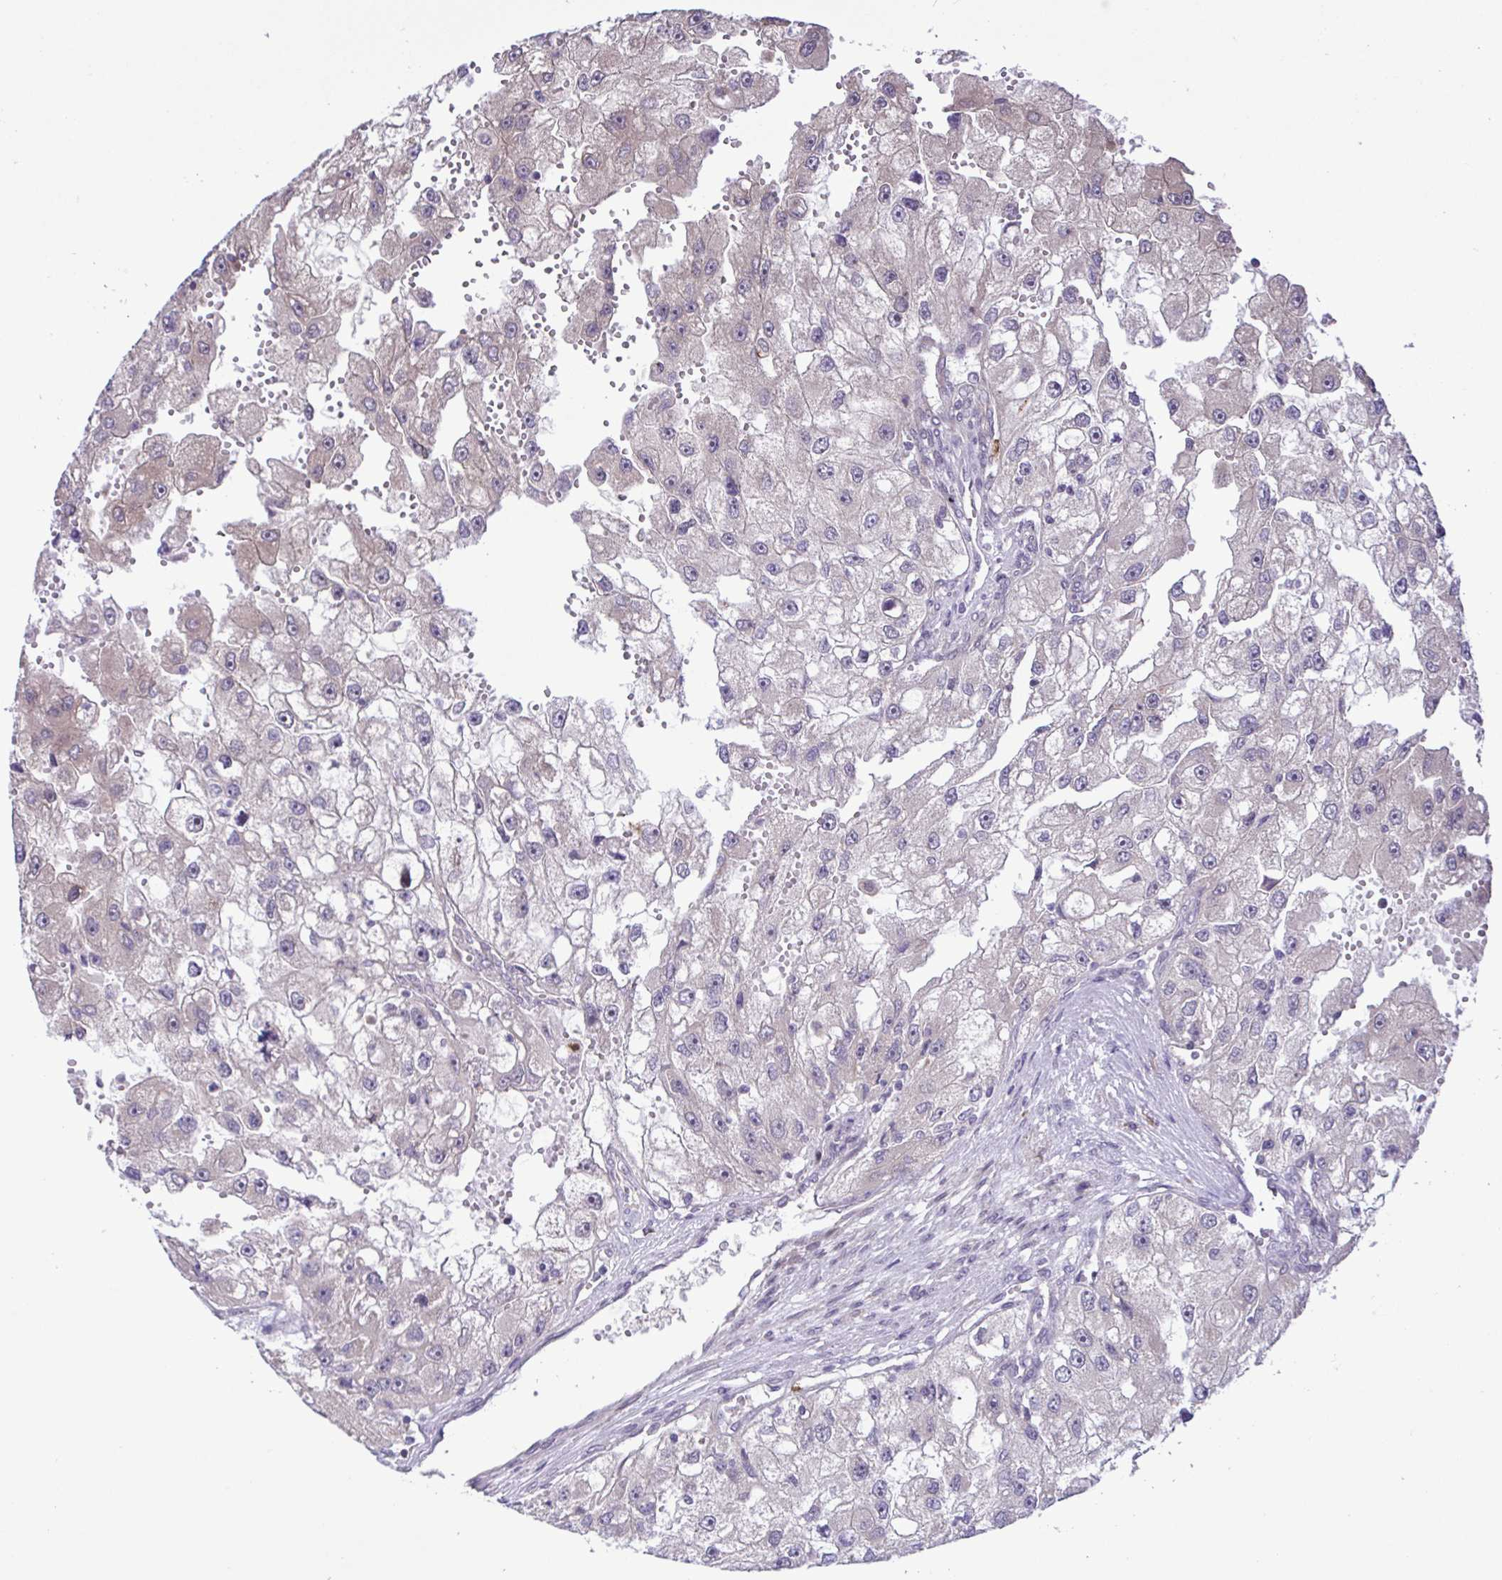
{"staining": {"intensity": "negative", "quantity": "none", "location": "none"}, "tissue": "renal cancer", "cell_type": "Tumor cells", "image_type": "cancer", "snomed": [{"axis": "morphology", "description": "Adenocarcinoma, NOS"}, {"axis": "topography", "description": "Kidney"}], "caption": "Renal cancer (adenocarcinoma) was stained to show a protein in brown. There is no significant expression in tumor cells. The staining is performed using DAB brown chromogen with nuclei counter-stained in using hematoxylin.", "gene": "CMPK1", "patient": {"sex": "male", "age": 63}}